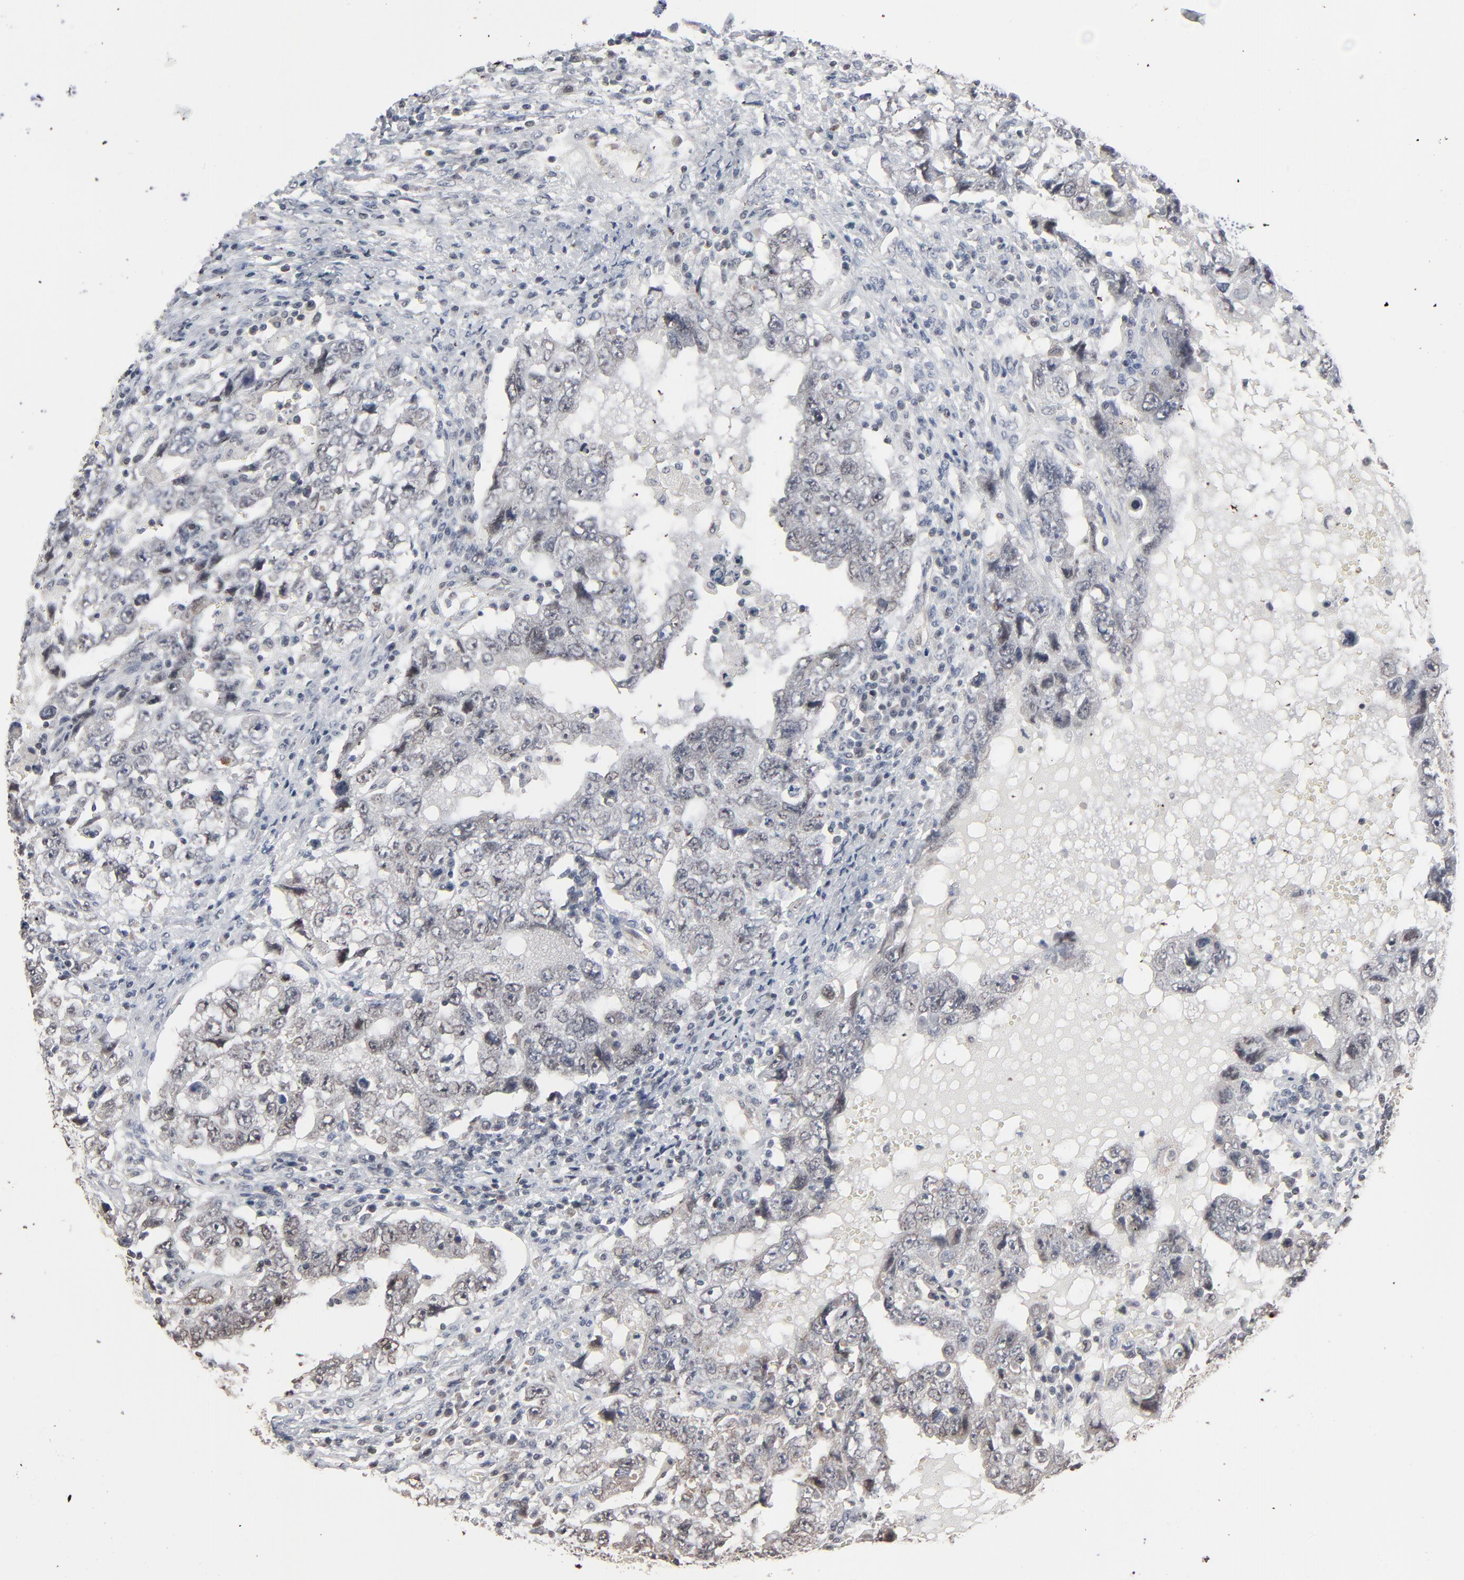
{"staining": {"intensity": "negative", "quantity": "none", "location": "none"}, "tissue": "testis cancer", "cell_type": "Tumor cells", "image_type": "cancer", "snomed": [{"axis": "morphology", "description": "Carcinoma, Embryonal, NOS"}, {"axis": "topography", "description": "Testis"}], "caption": "The histopathology image displays no significant expression in tumor cells of testis embryonal carcinoma. The staining was performed using DAB to visualize the protein expression in brown, while the nuclei were stained in blue with hematoxylin (Magnification: 20x).", "gene": "ZNF419", "patient": {"sex": "male", "age": 26}}